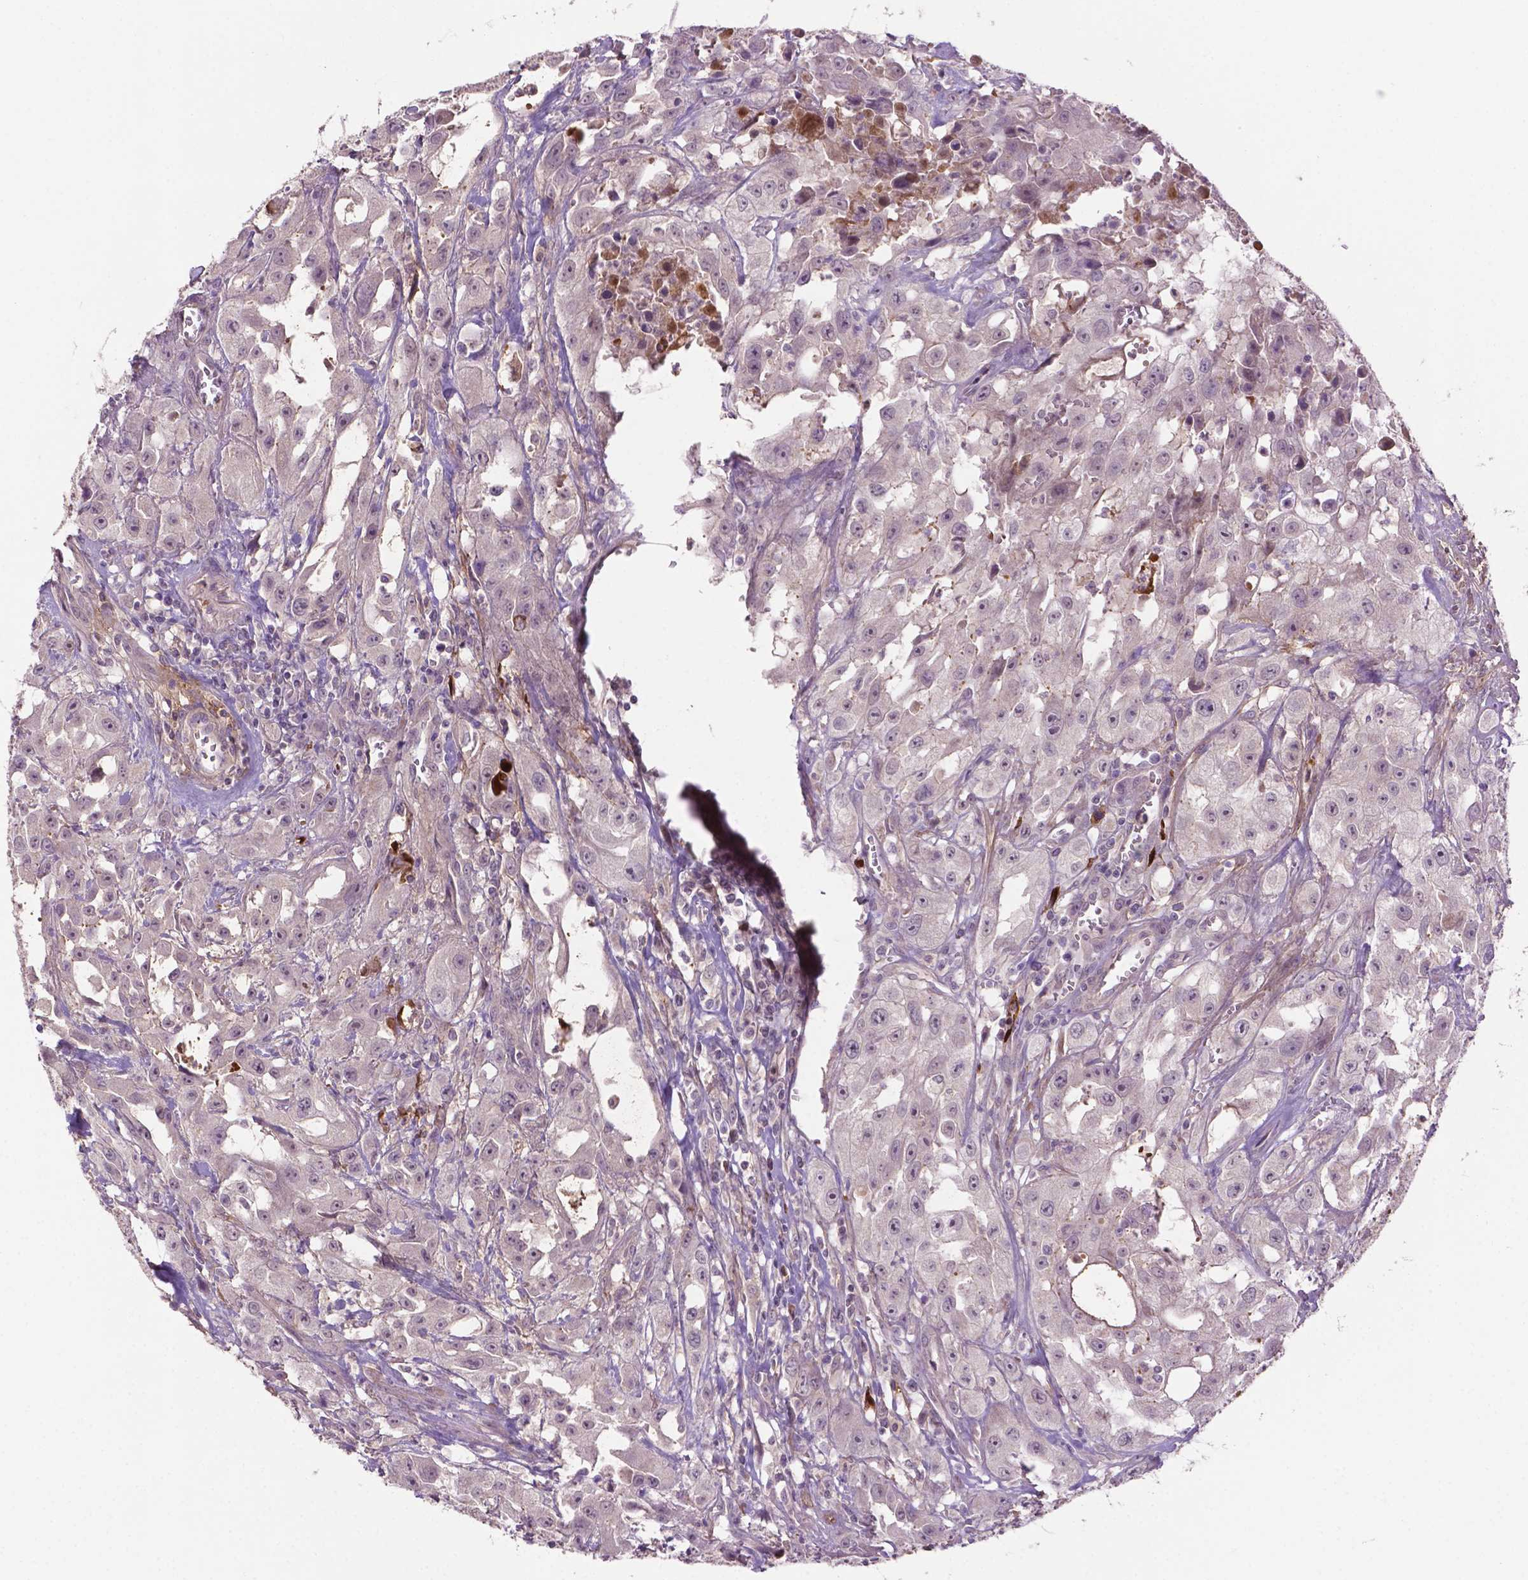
{"staining": {"intensity": "weak", "quantity": "<25%", "location": "cytoplasmic/membranous,nuclear"}, "tissue": "urothelial cancer", "cell_type": "Tumor cells", "image_type": "cancer", "snomed": [{"axis": "morphology", "description": "Urothelial carcinoma, High grade"}, {"axis": "topography", "description": "Urinary bladder"}], "caption": "Immunohistochemistry (IHC) photomicrograph of high-grade urothelial carcinoma stained for a protein (brown), which exhibits no positivity in tumor cells.", "gene": "FBLN1", "patient": {"sex": "male", "age": 79}}